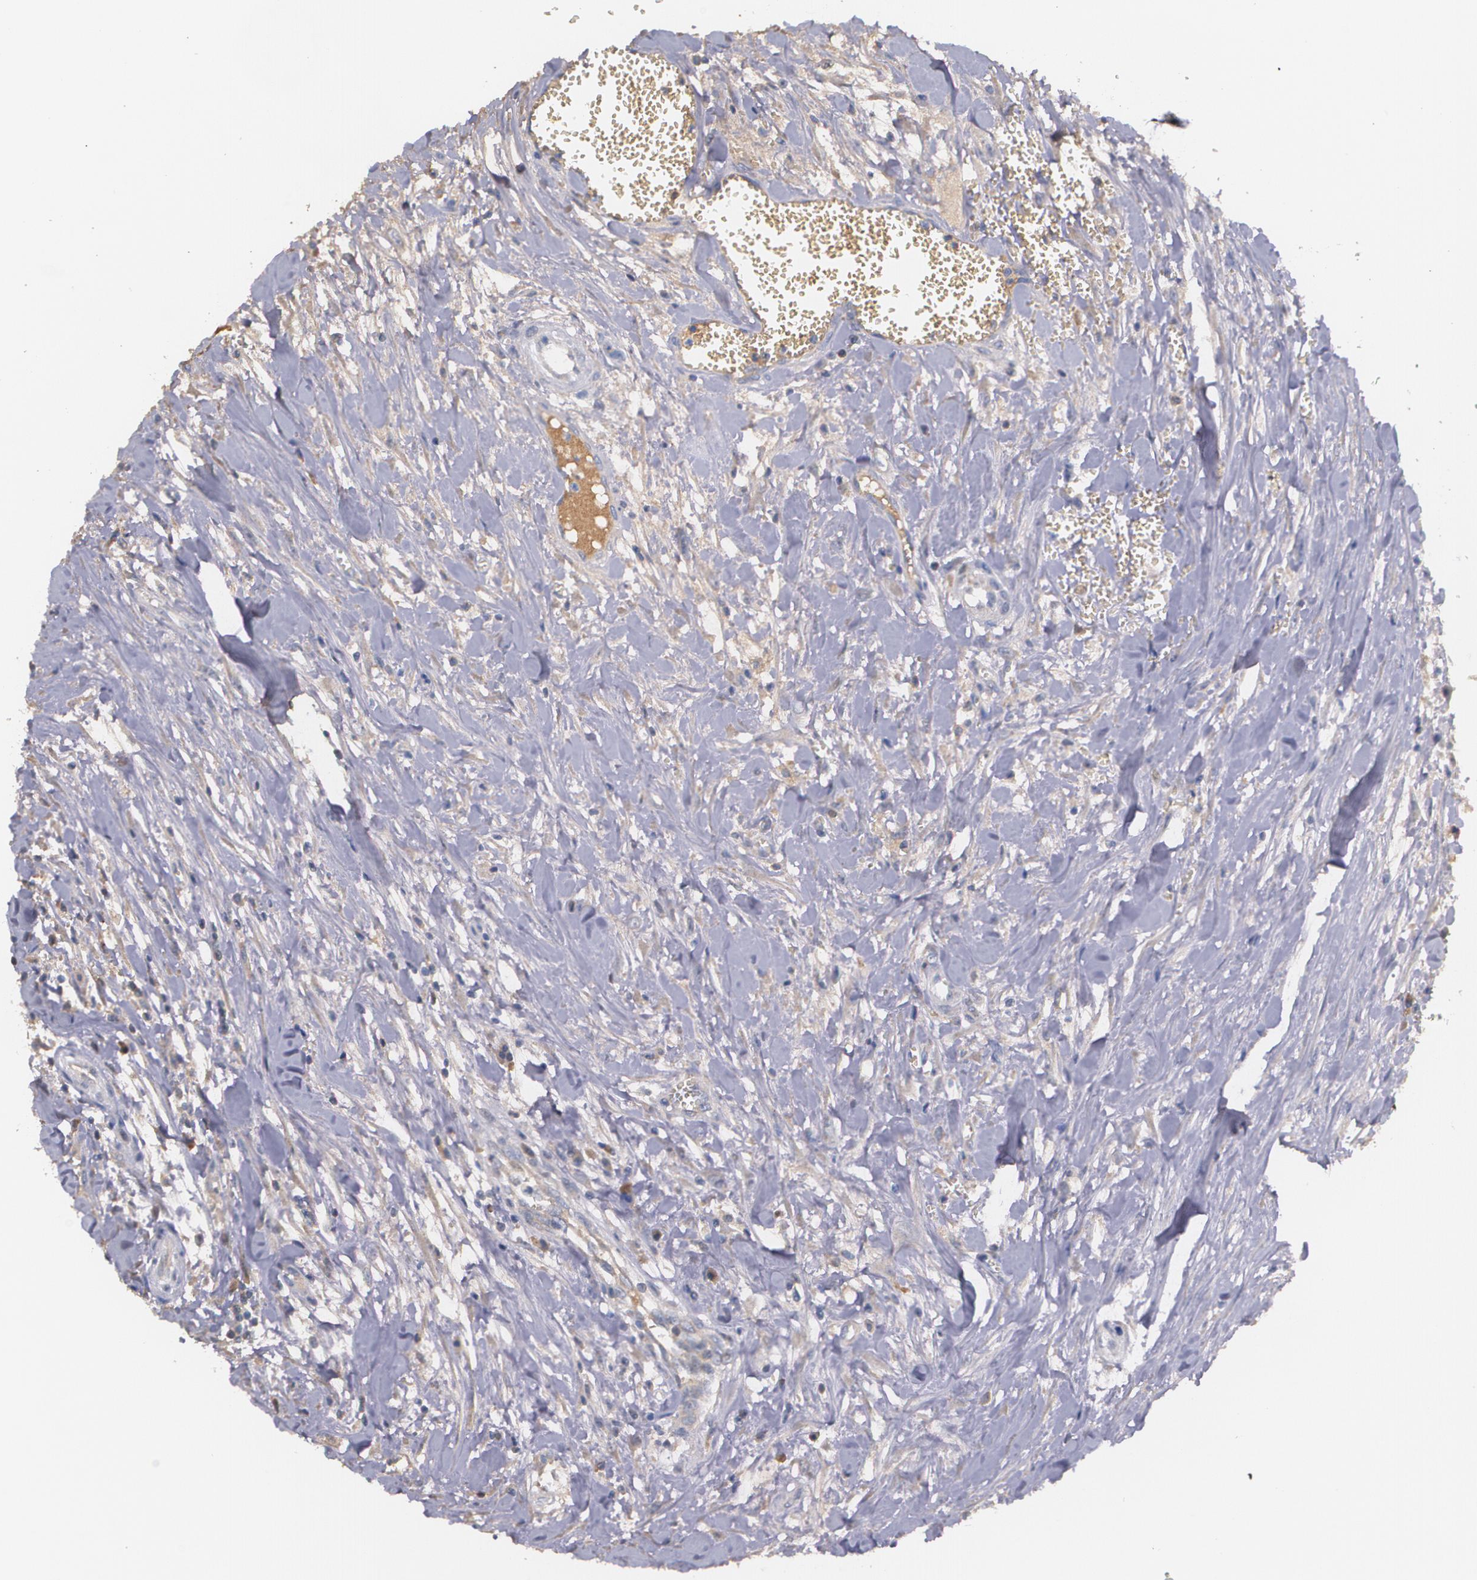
{"staining": {"intensity": "weak", "quantity": "25%-75%", "location": "cytoplasmic/membranous"}, "tissue": "head and neck cancer", "cell_type": "Tumor cells", "image_type": "cancer", "snomed": [{"axis": "morphology", "description": "Squamous cell carcinoma, NOS"}, {"axis": "morphology", "description": "Squamous cell carcinoma, metastatic, NOS"}, {"axis": "topography", "description": "Lymph node"}, {"axis": "topography", "description": "Salivary gland"}, {"axis": "topography", "description": "Head-Neck"}], "caption": "Protein expression analysis of human head and neck cancer reveals weak cytoplasmic/membranous expression in approximately 25%-75% of tumor cells.", "gene": "AMBP", "patient": {"sex": "female", "age": 74}}